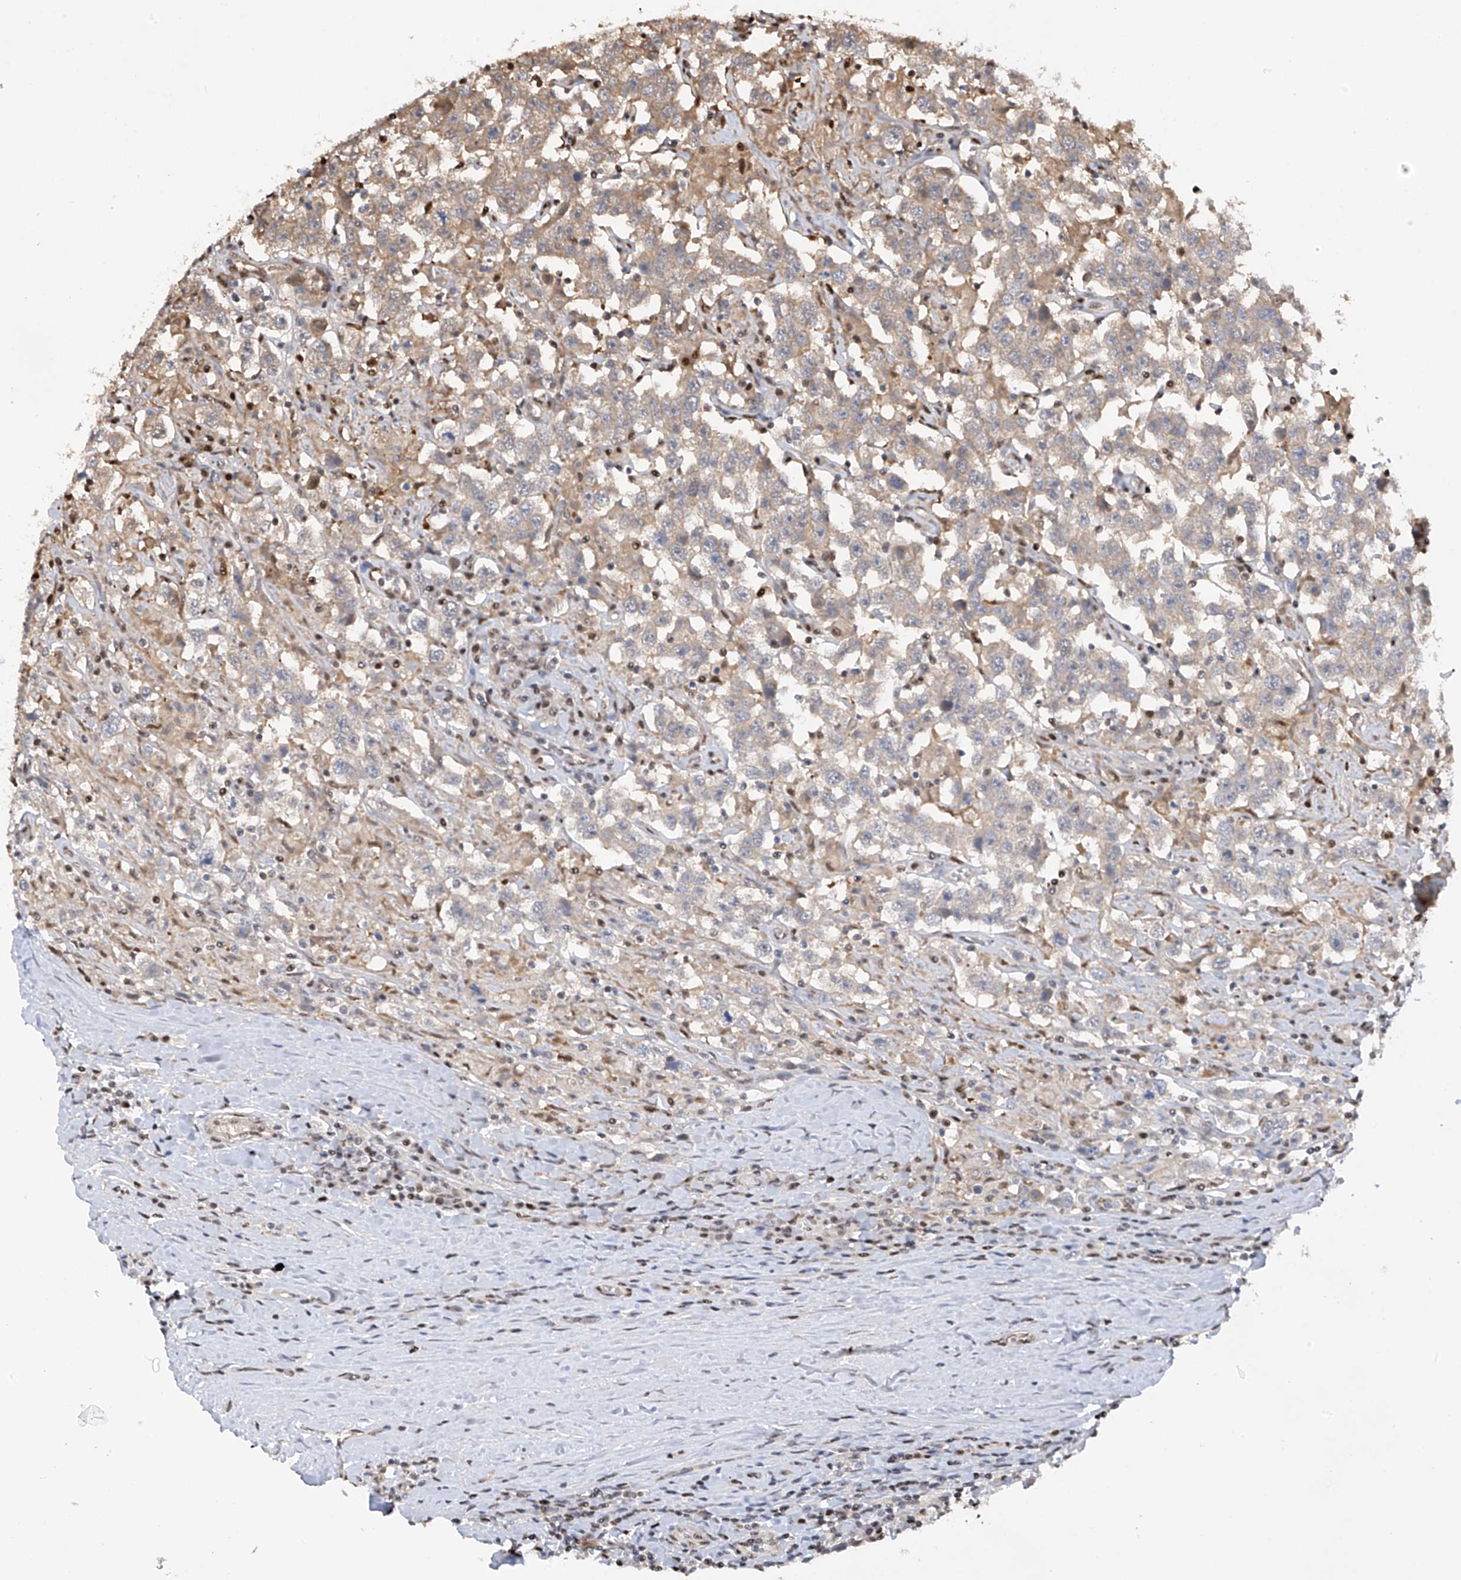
{"staining": {"intensity": "weak", "quantity": "<25%", "location": "cytoplasmic/membranous"}, "tissue": "testis cancer", "cell_type": "Tumor cells", "image_type": "cancer", "snomed": [{"axis": "morphology", "description": "Seminoma, NOS"}, {"axis": "topography", "description": "Testis"}], "caption": "DAB (3,3'-diaminobenzidine) immunohistochemical staining of human testis seminoma exhibits no significant staining in tumor cells.", "gene": "PMM1", "patient": {"sex": "male", "age": 41}}